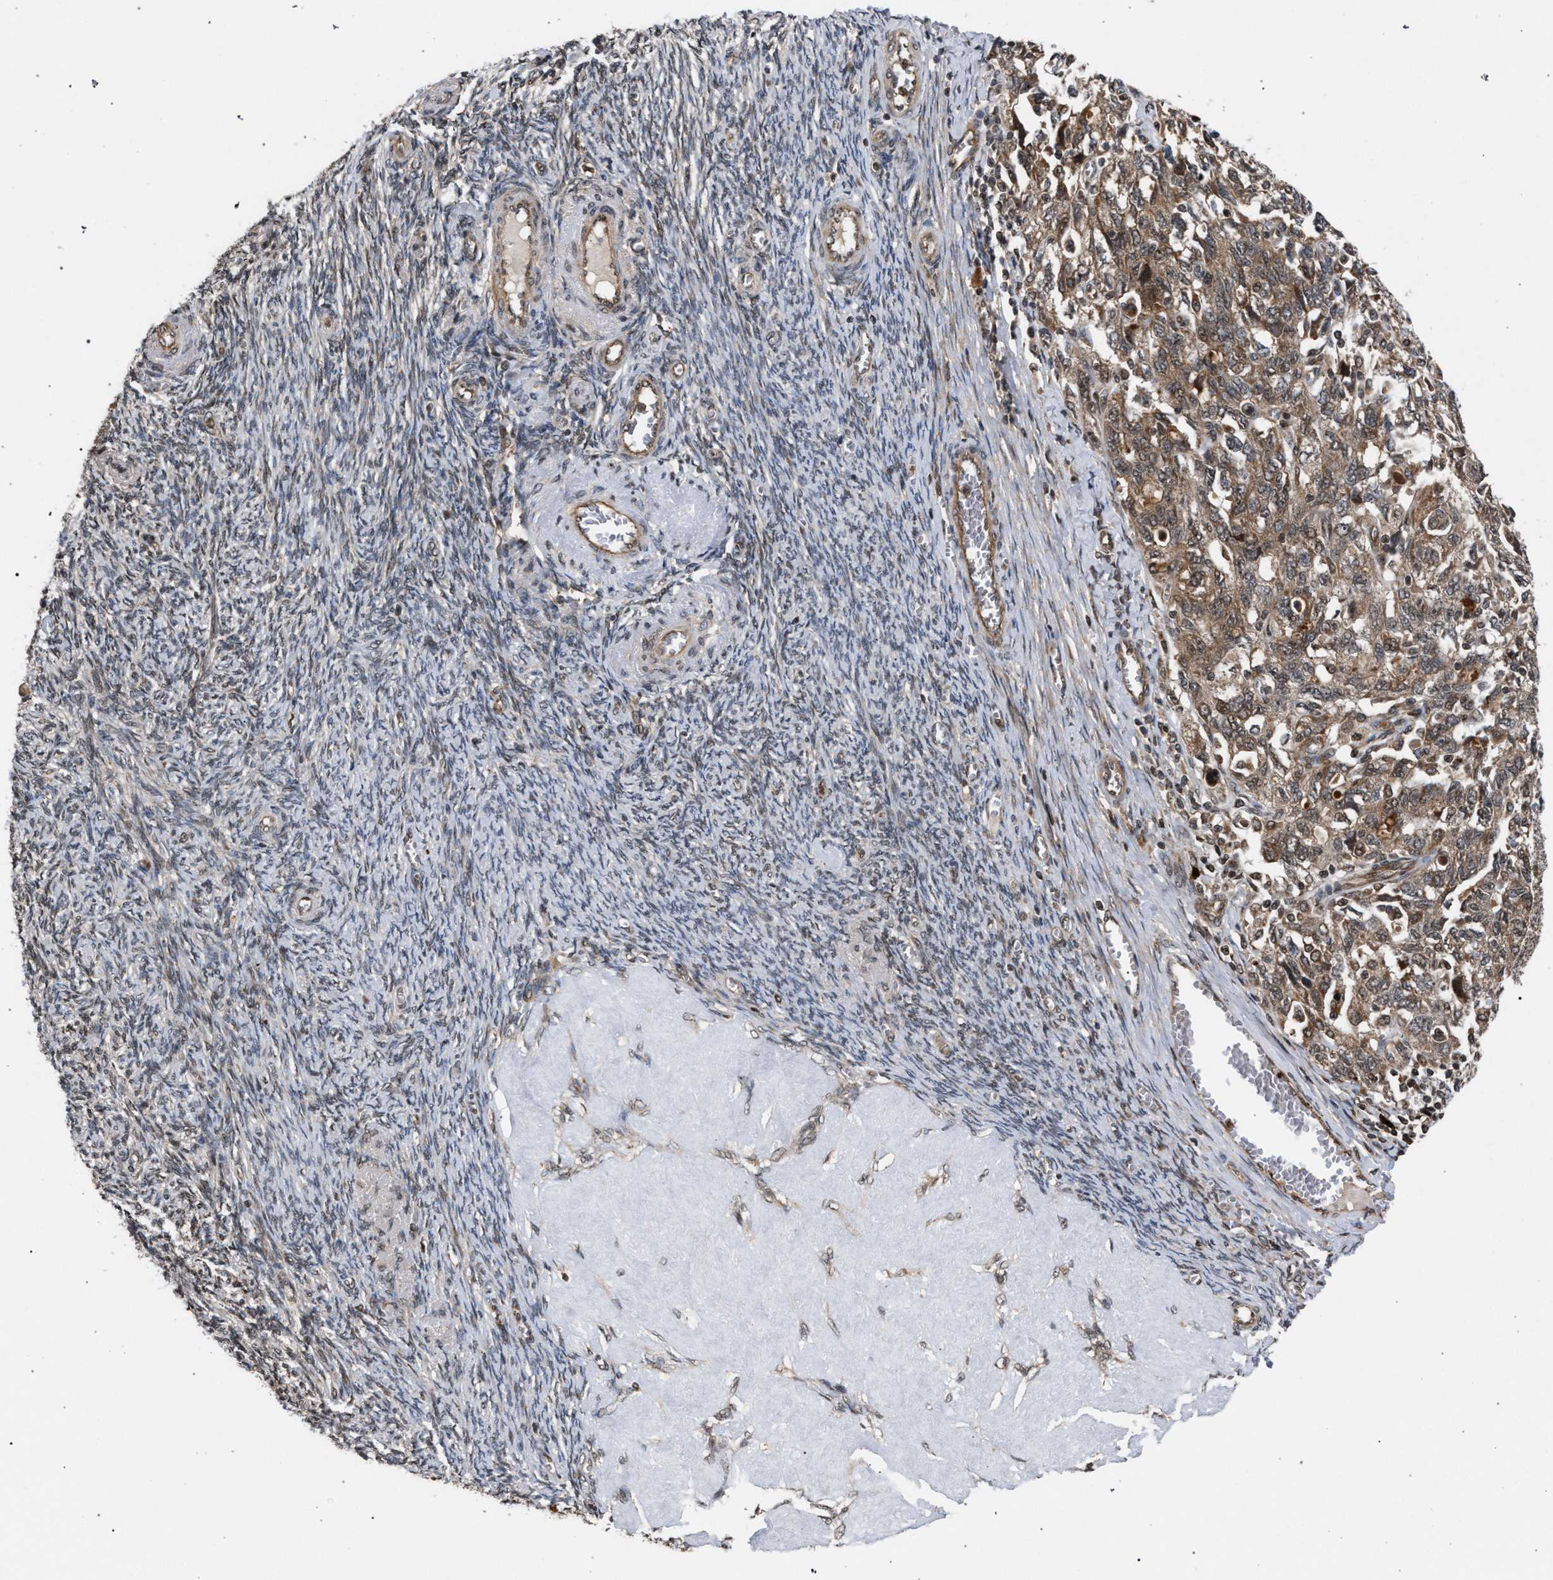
{"staining": {"intensity": "moderate", "quantity": ">75%", "location": "cytoplasmic/membranous"}, "tissue": "ovarian cancer", "cell_type": "Tumor cells", "image_type": "cancer", "snomed": [{"axis": "morphology", "description": "Carcinoma, NOS"}, {"axis": "morphology", "description": "Cystadenocarcinoma, serous, NOS"}, {"axis": "topography", "description": "Ovary"}], "caption": "Moderate cytoplasmic/membranous protein staining is identified in approximately >75% of tumor cells in ovarian cancer.", "gene": "IRAK4", "patient": {"sex": "female", "age": 69}}